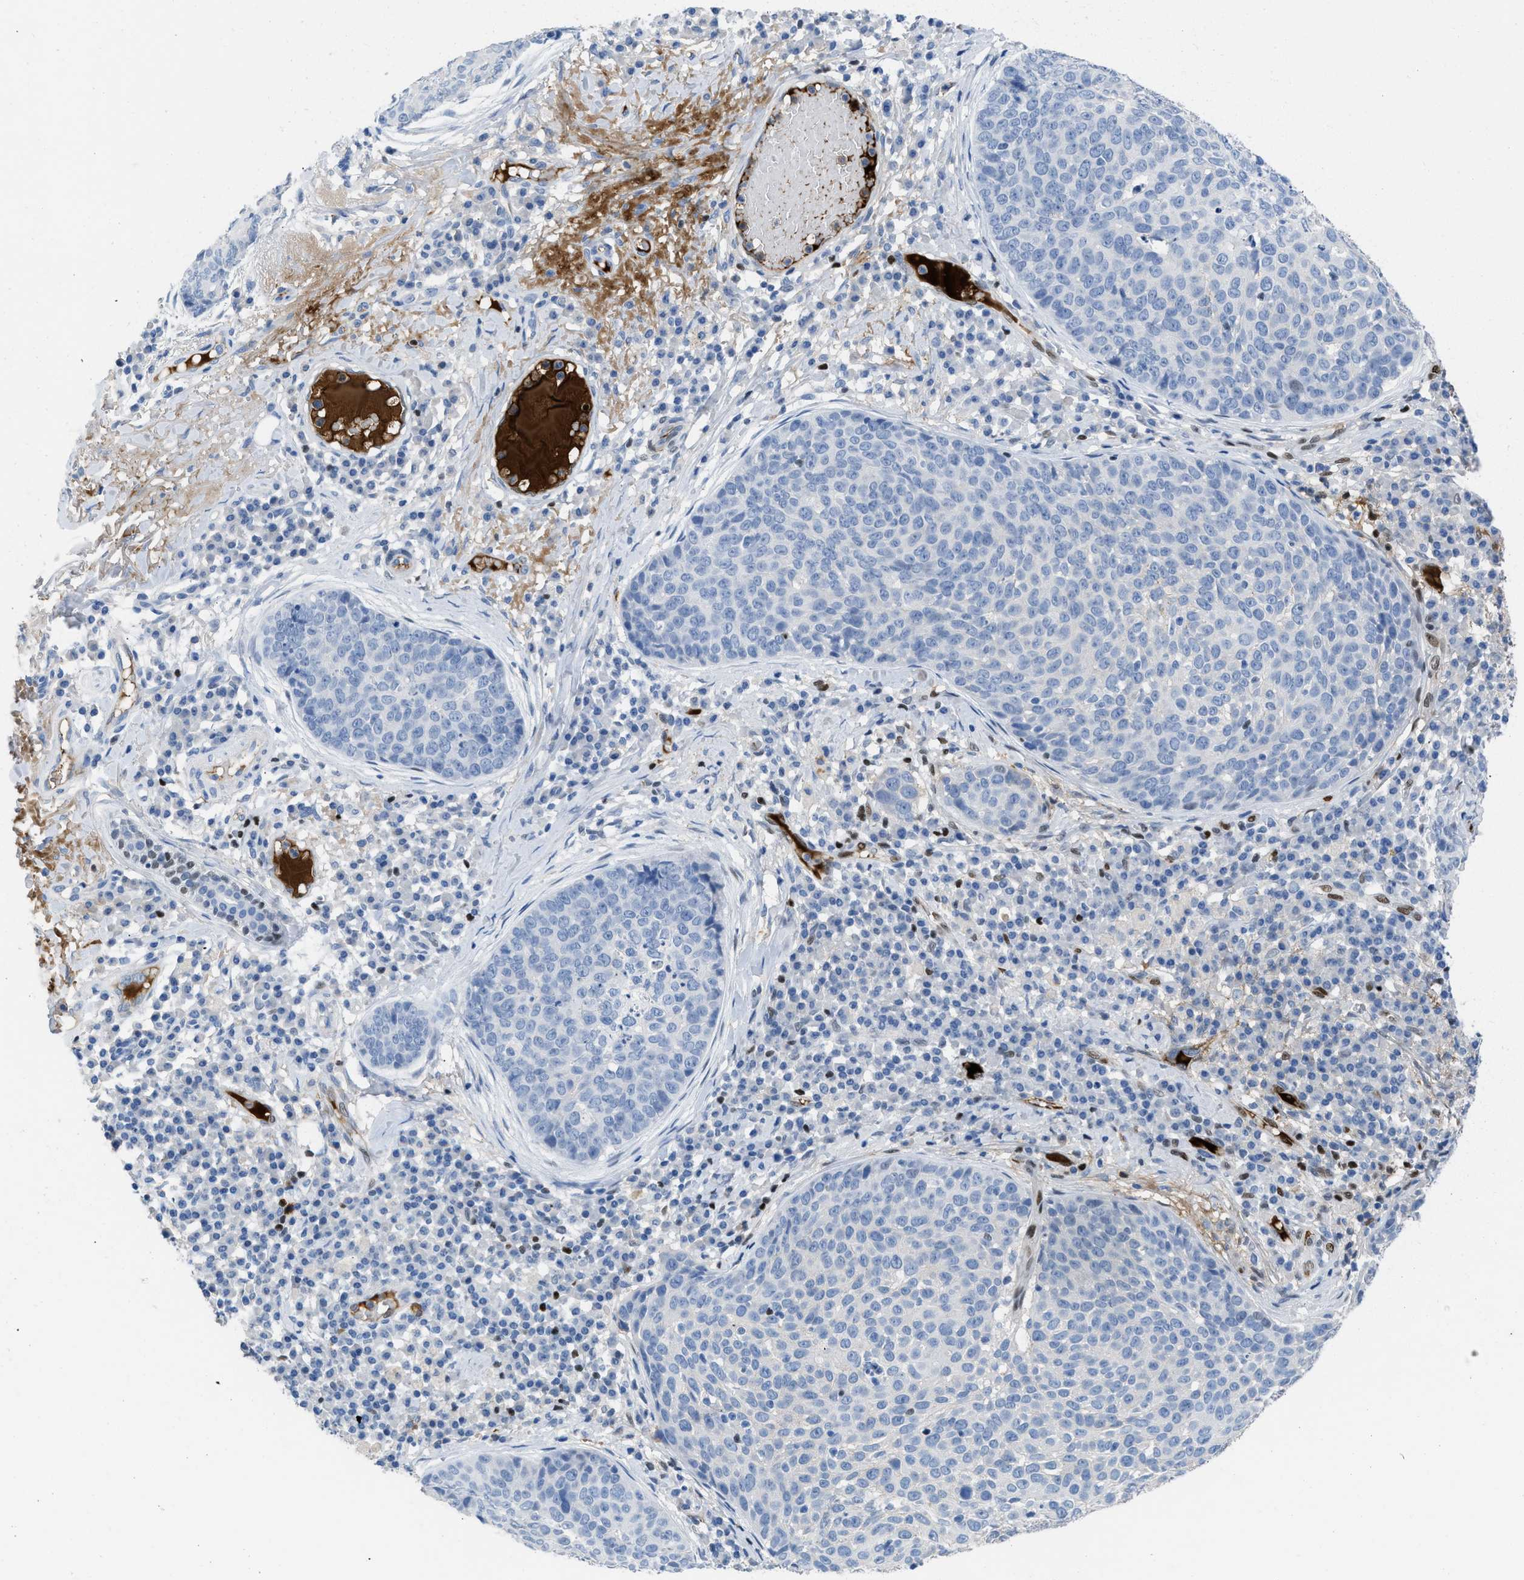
{"staining": {"intensity": "negative", "quantity": "none", "location": "none"}, "tissue": "skin cancer", "cell_type": "Tumor cells", "image_type": "cancer", "snomed": [{"axis": "morphology", "description": "Squamous cell carcinoma in situ, NOS"}, {"axis": "morphology", "description": "Squamous cell carcinoma, NOS"}, {"axis": "topography", "description": "Skin"}], "caption": "Immunohistochemical staining of squamous cell carcinoma (skin) exhibits no significant expression in tumor cells.", "gene": "LEF1", "patient": {"sex": "male", "age": 93}}